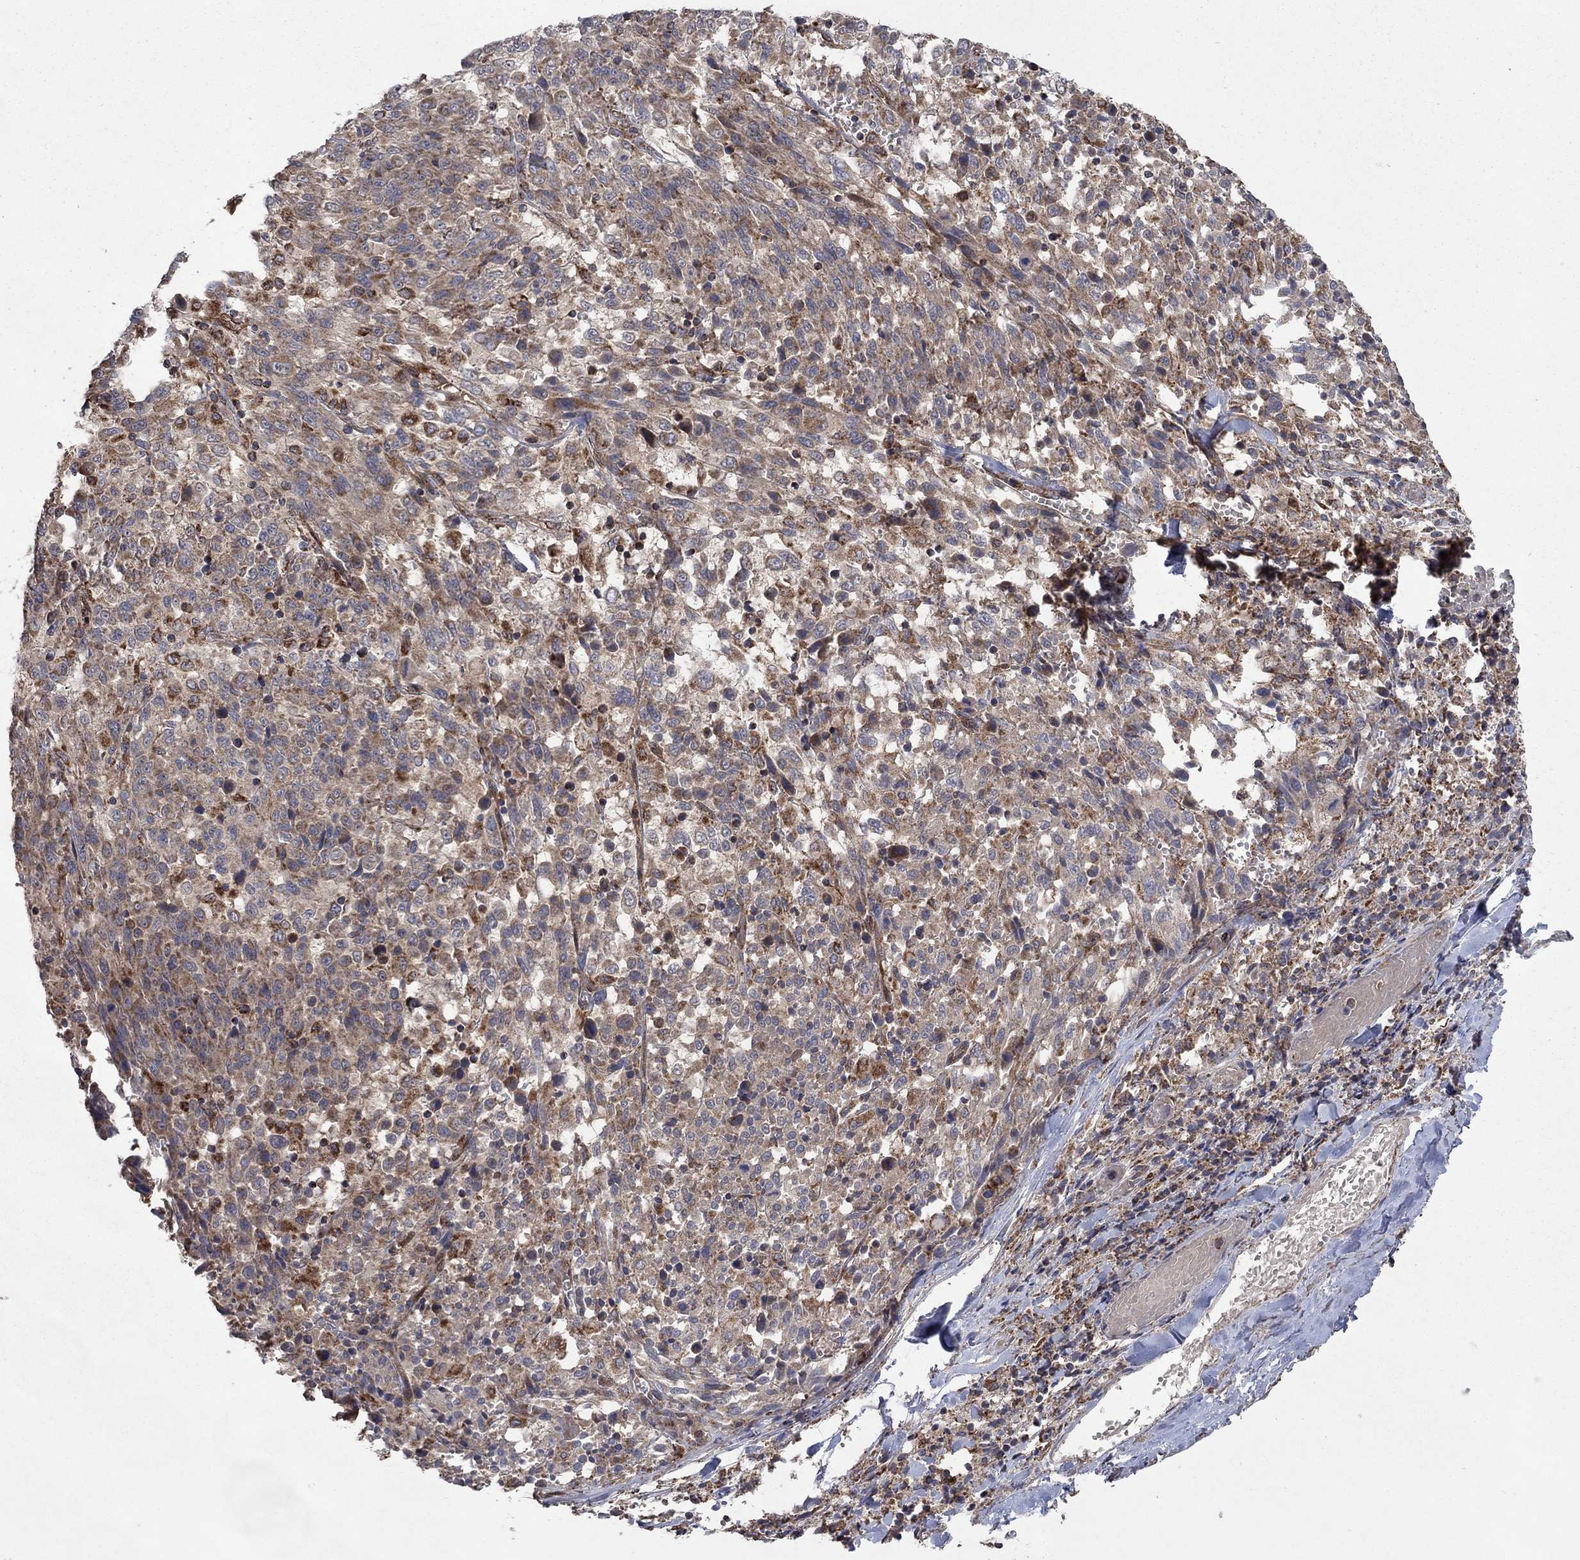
{"staining": {"intensity": "weak", "quantity": ">75%", "location": "cytoplasmic/membranous"}, "tissue": "melanoma", "cell_type": "Tumor cells", "image_type": "cancer", "snomed": [{"axis": "morphology", "description": "Malignant melanoma, NOS"}, {"axis": "topography", "description": "Skin"}], "caption": "Immunohistochemical staining of human melanoma displays low levels of weak cytoplasmic/membranous staining in about >75% of tumor cells.", "gene": "DPH1", "patient": {"sex": "female", "age": 91}}